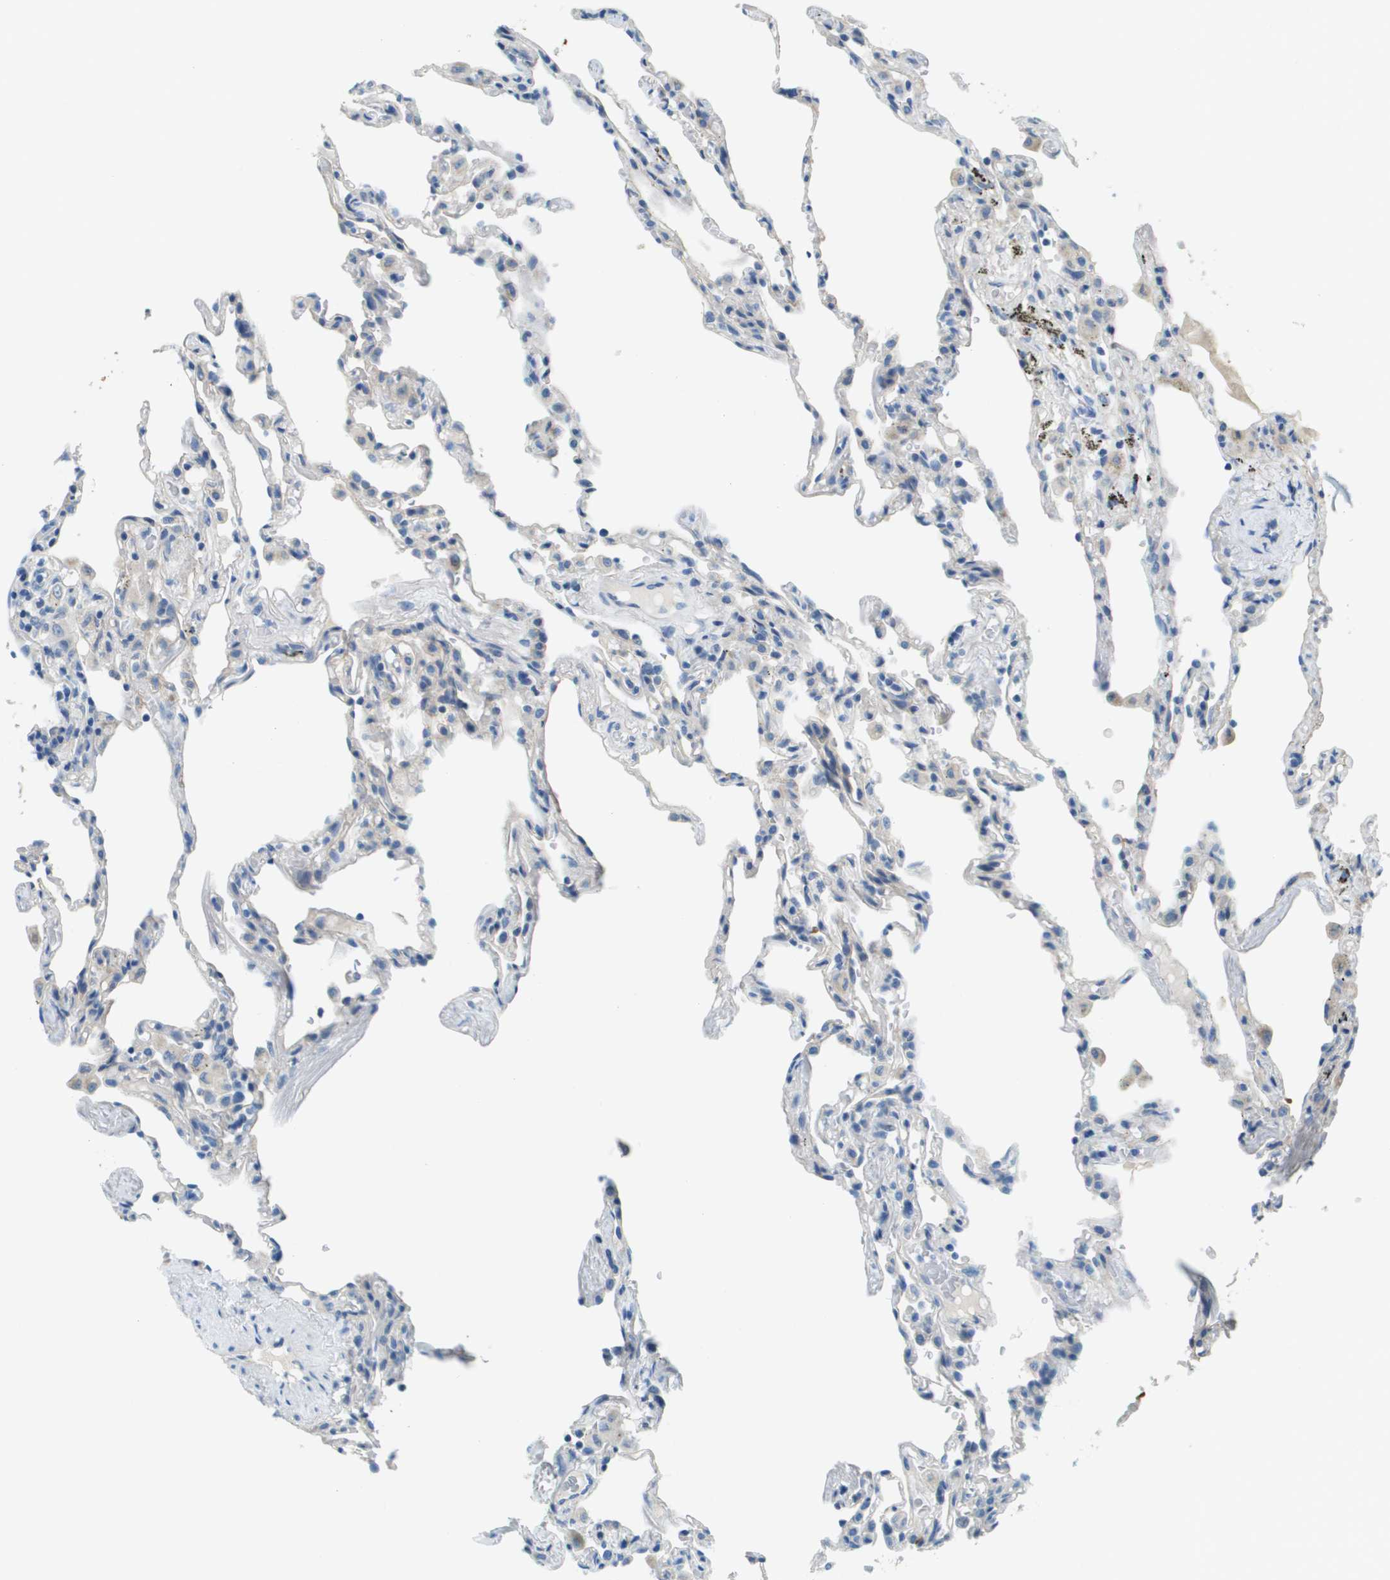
{"staining": {"intensity": "negative", "quantity": "none", "location": "none"}, "tissue": "lung", "cell_type": "Alveolar cells", "image_type": "normal", "snomed": [{"axis": "morphology", "description": "Normal tissue, NOS"}, {"axis": "topography", "description": "Lung"}], "caption": "Protein analysis of unremarkable lung reveals no significant staining in alveolar cells.", "gene": "SDC1", "patient": {"sex": "male", "age": 59}}